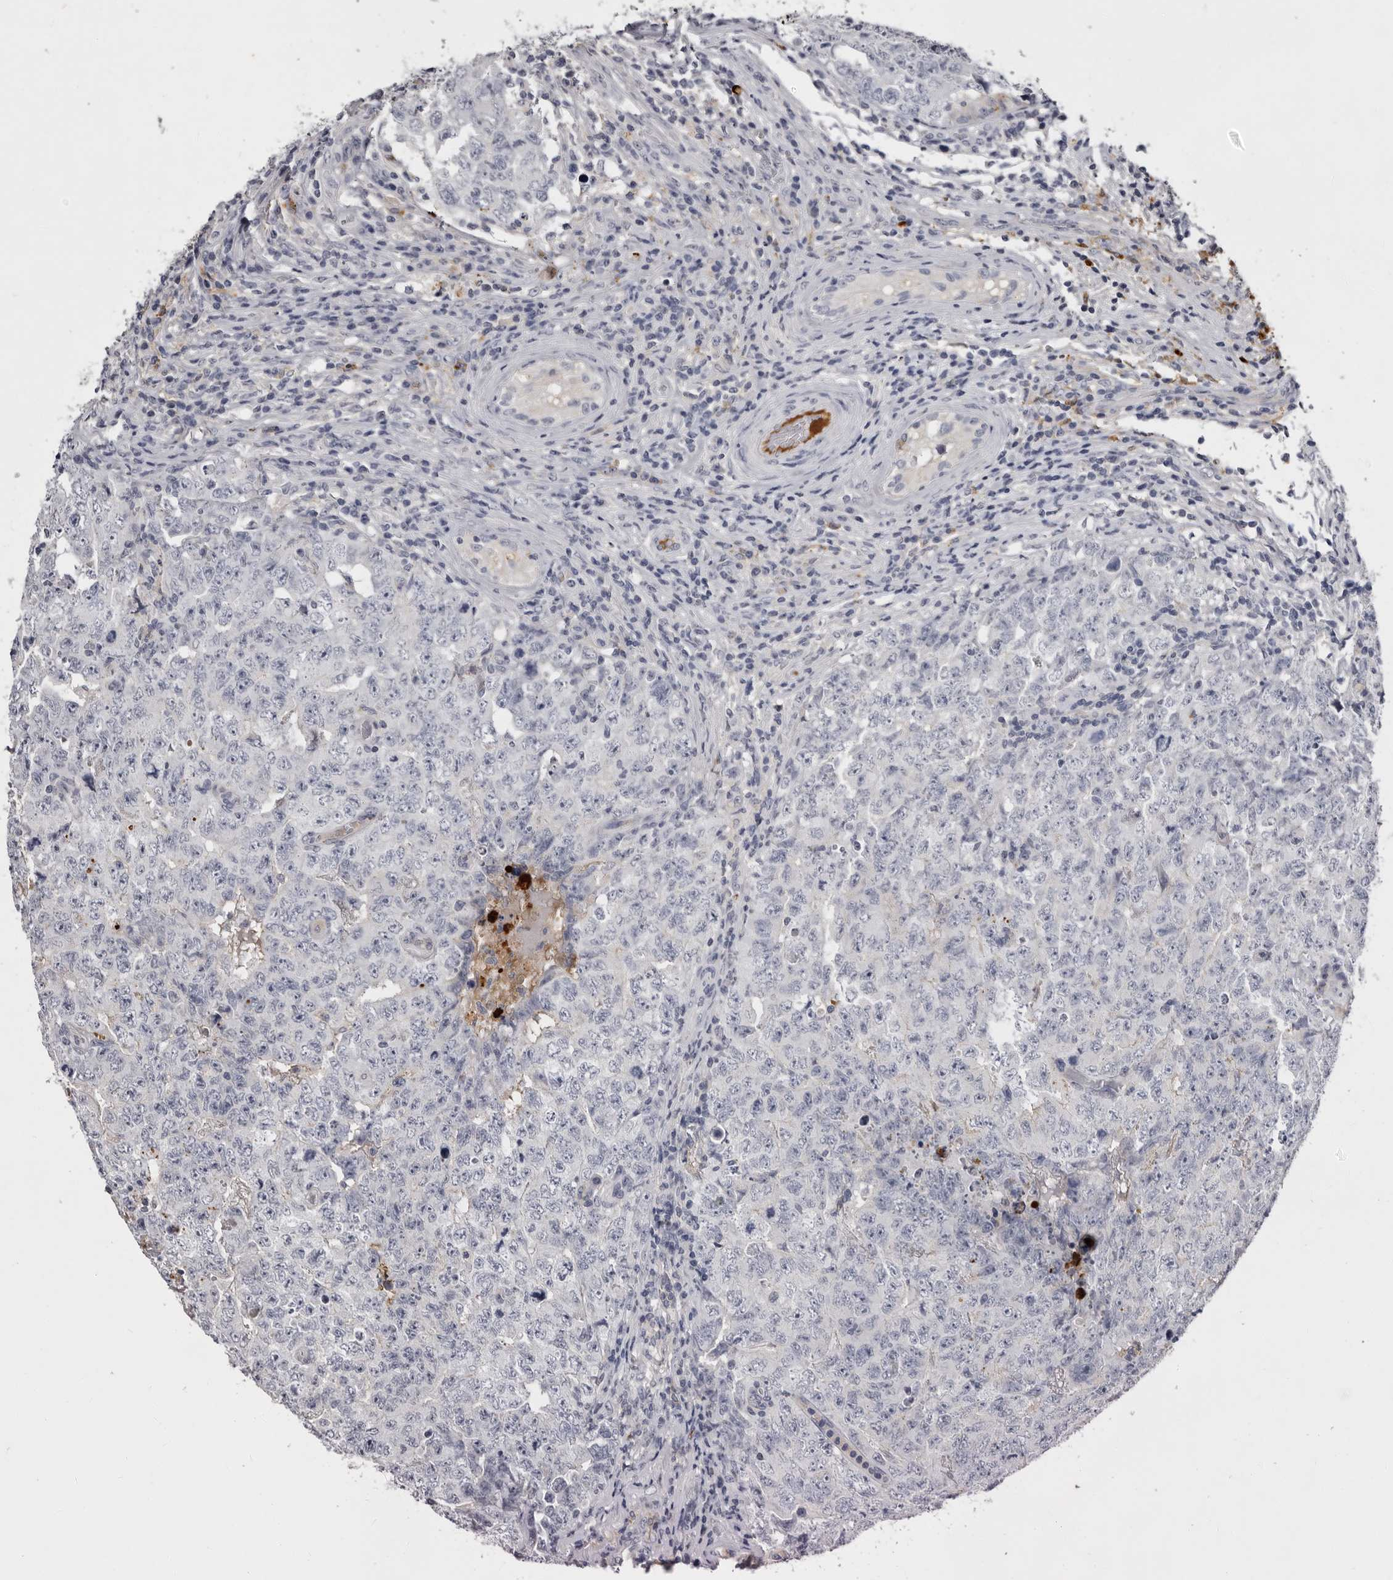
{"staining": {"intensity": "negative", "quantity": "none", "location": "none"}, "tissue": "testis cancer", "cell_type": "Tumor cells", "image_type": "cancer", "snomed": [{"axis": "morphology", "description": "Carcinoma, Embryonal, NOS"}, {"axis": "topography", "description": "Testis"}], "caption": "The immunohistochemistry (IHC) photomicrograph has no significant expression in tumor cells of testis embryonal carcinoma tissue. The staining was performed using DAB to visualize the protein expression in brown, while the nuclei were stained in blue with hematoxylin (Magnification: 20x).", "gene": "KLHL38", "patient": {"sex": "male", "age": 26}}